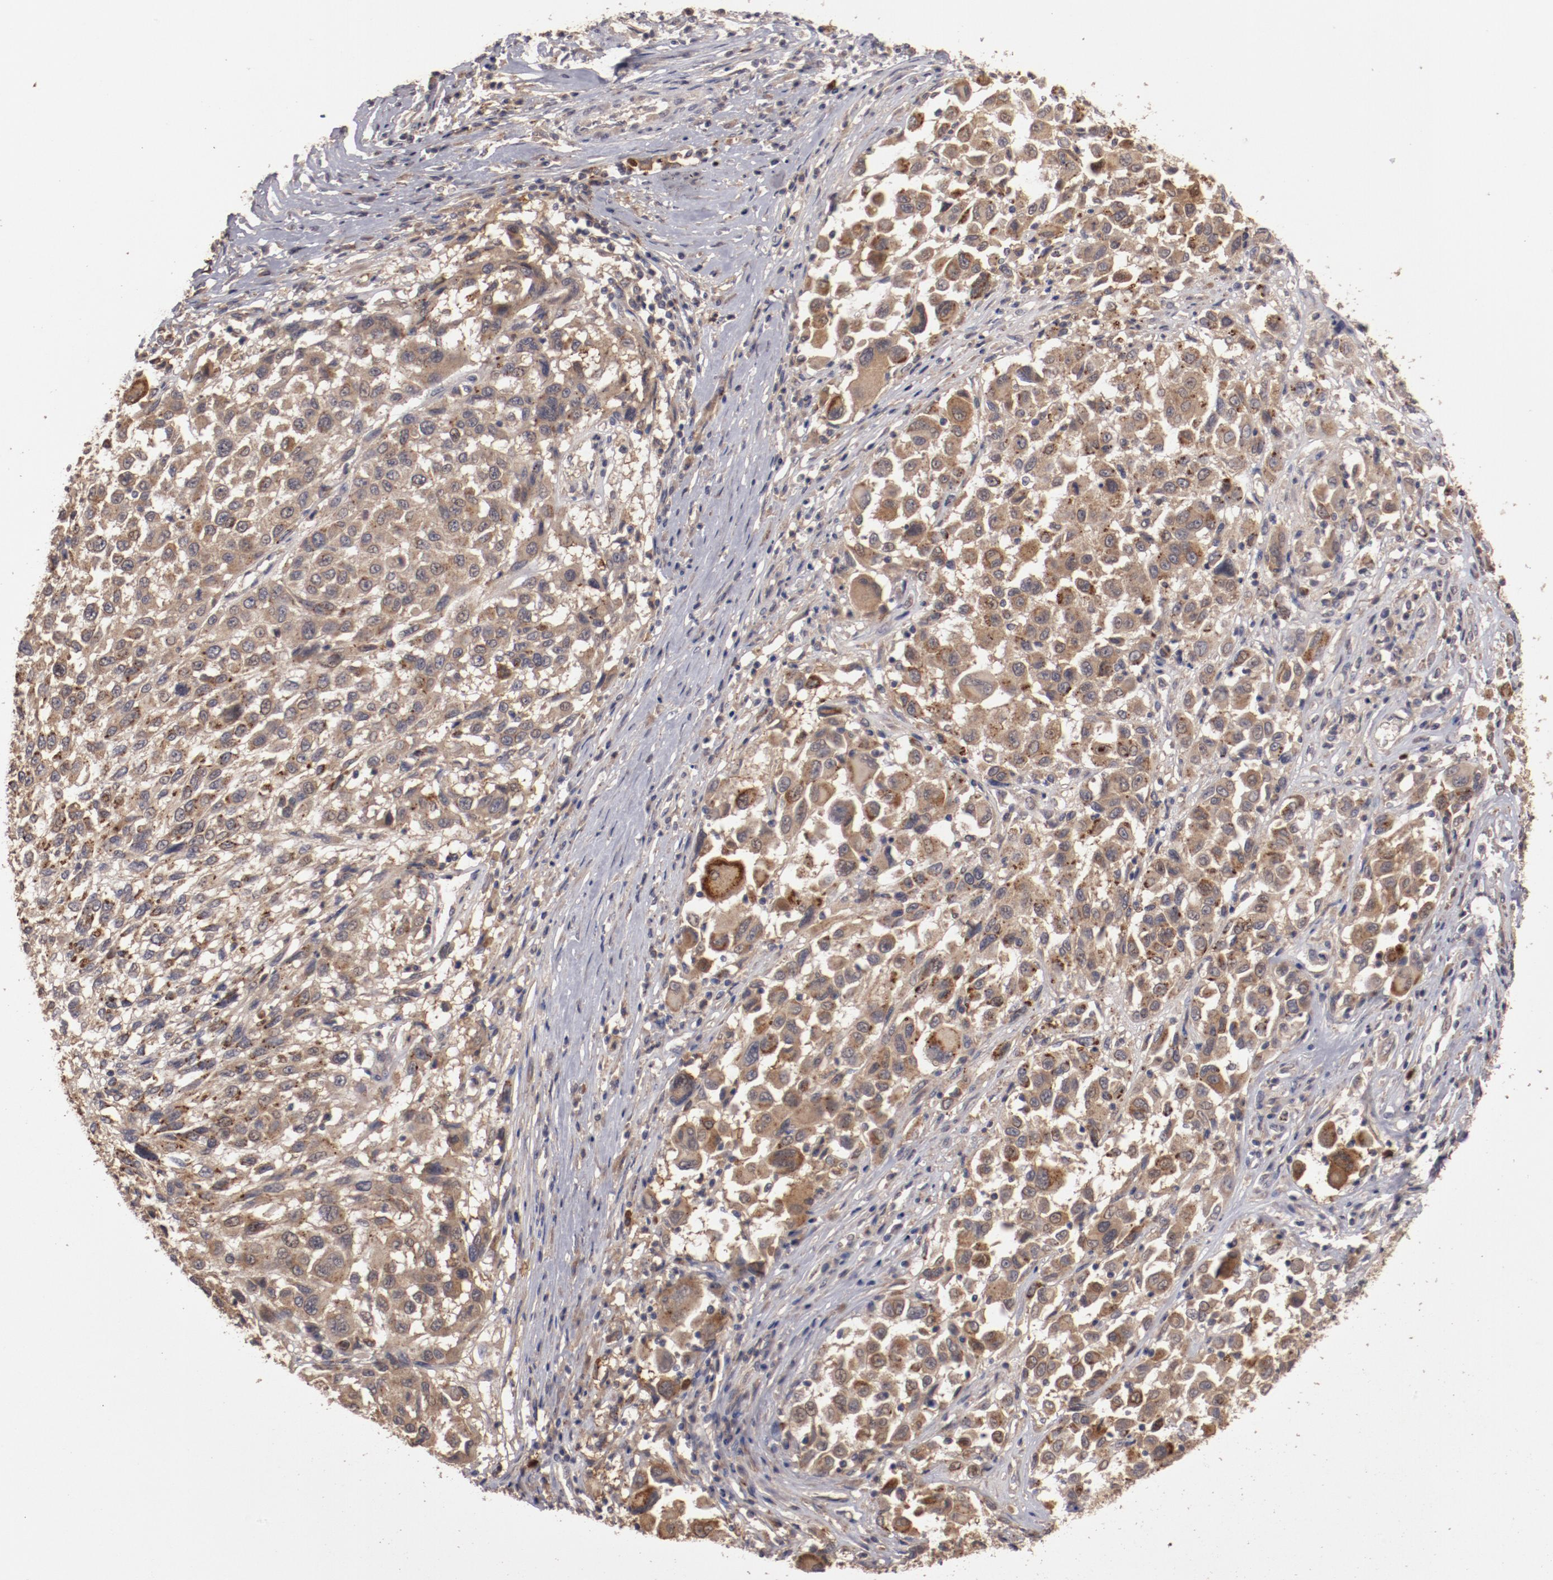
{"staining": {"intensity": "strong", "quantity": ">75%", "location": "cytoplasmic/membranous"}, "tissue": "melanoma", "cell_type": "Tumor cells", "image_type": "cancer", "snomed": [{"axis": "morphology", "description": "Malignant melanoma, Metastatic site"}, {"axis": "topography", "description": "Lymph node"}], "caption": "Immunohistochemistry (IHC) (DAB) staining of human malignant melanoma (metastatic site) displays strong cytoplasmic/membranous protein staining in about >75% of tumor cells. The staining was performed using DAB (3,3'-diaminobenzidine) to visualize the protein expression in brown, while the nuclei were stained in blue with hematoxylin (Magnification: 20x).", "gene": "LRRC75B", "patient": {"sex": "male", "age": 61}}